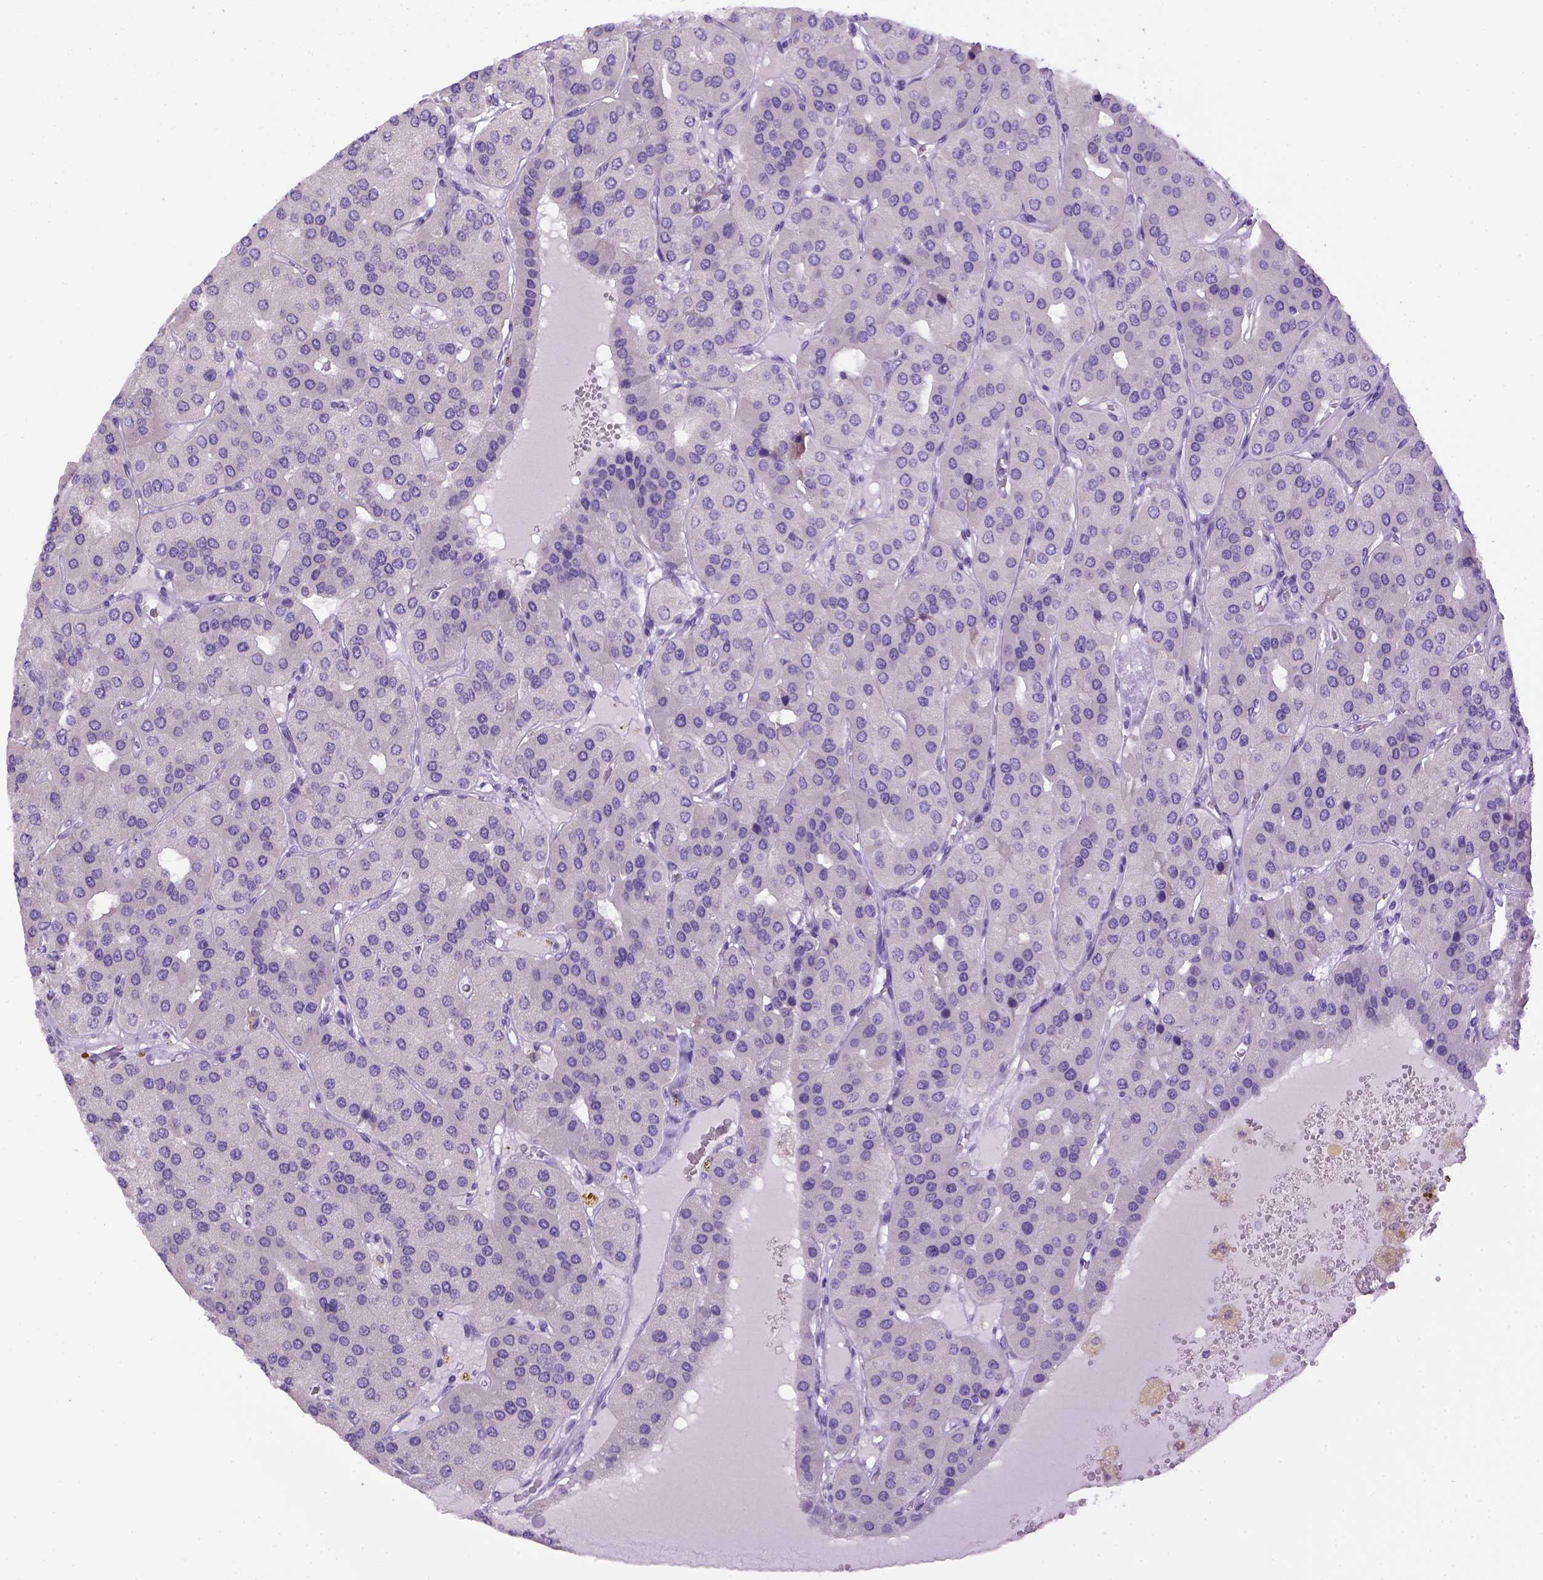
{"staining": {"intensity": "negative", "quantity": "none", "location": "none"}, "tissue": "parathyroid gland", "cell_type": "Glandular cells", "image_type": "normal", "snomed": [{"axis": "morphology", "description": "Normal tissue, NOS"}, {"axis": "morphology", "description": "Adenoma, NOS"}, {"axis": "topography", "description": "Parathyroid gland"}], "caption": "Glandular cells are negative for protein expression in benign human parathyroid gland. Brightfield microscopy of immunohistochemistry (IHC) stained with DAB (3,3'-diaminobenzidine) (brown) and hematoxylin (blue), captured at high magnification.", "gene": "SGCG", "patient": {"sex": "female", "age": 86}}